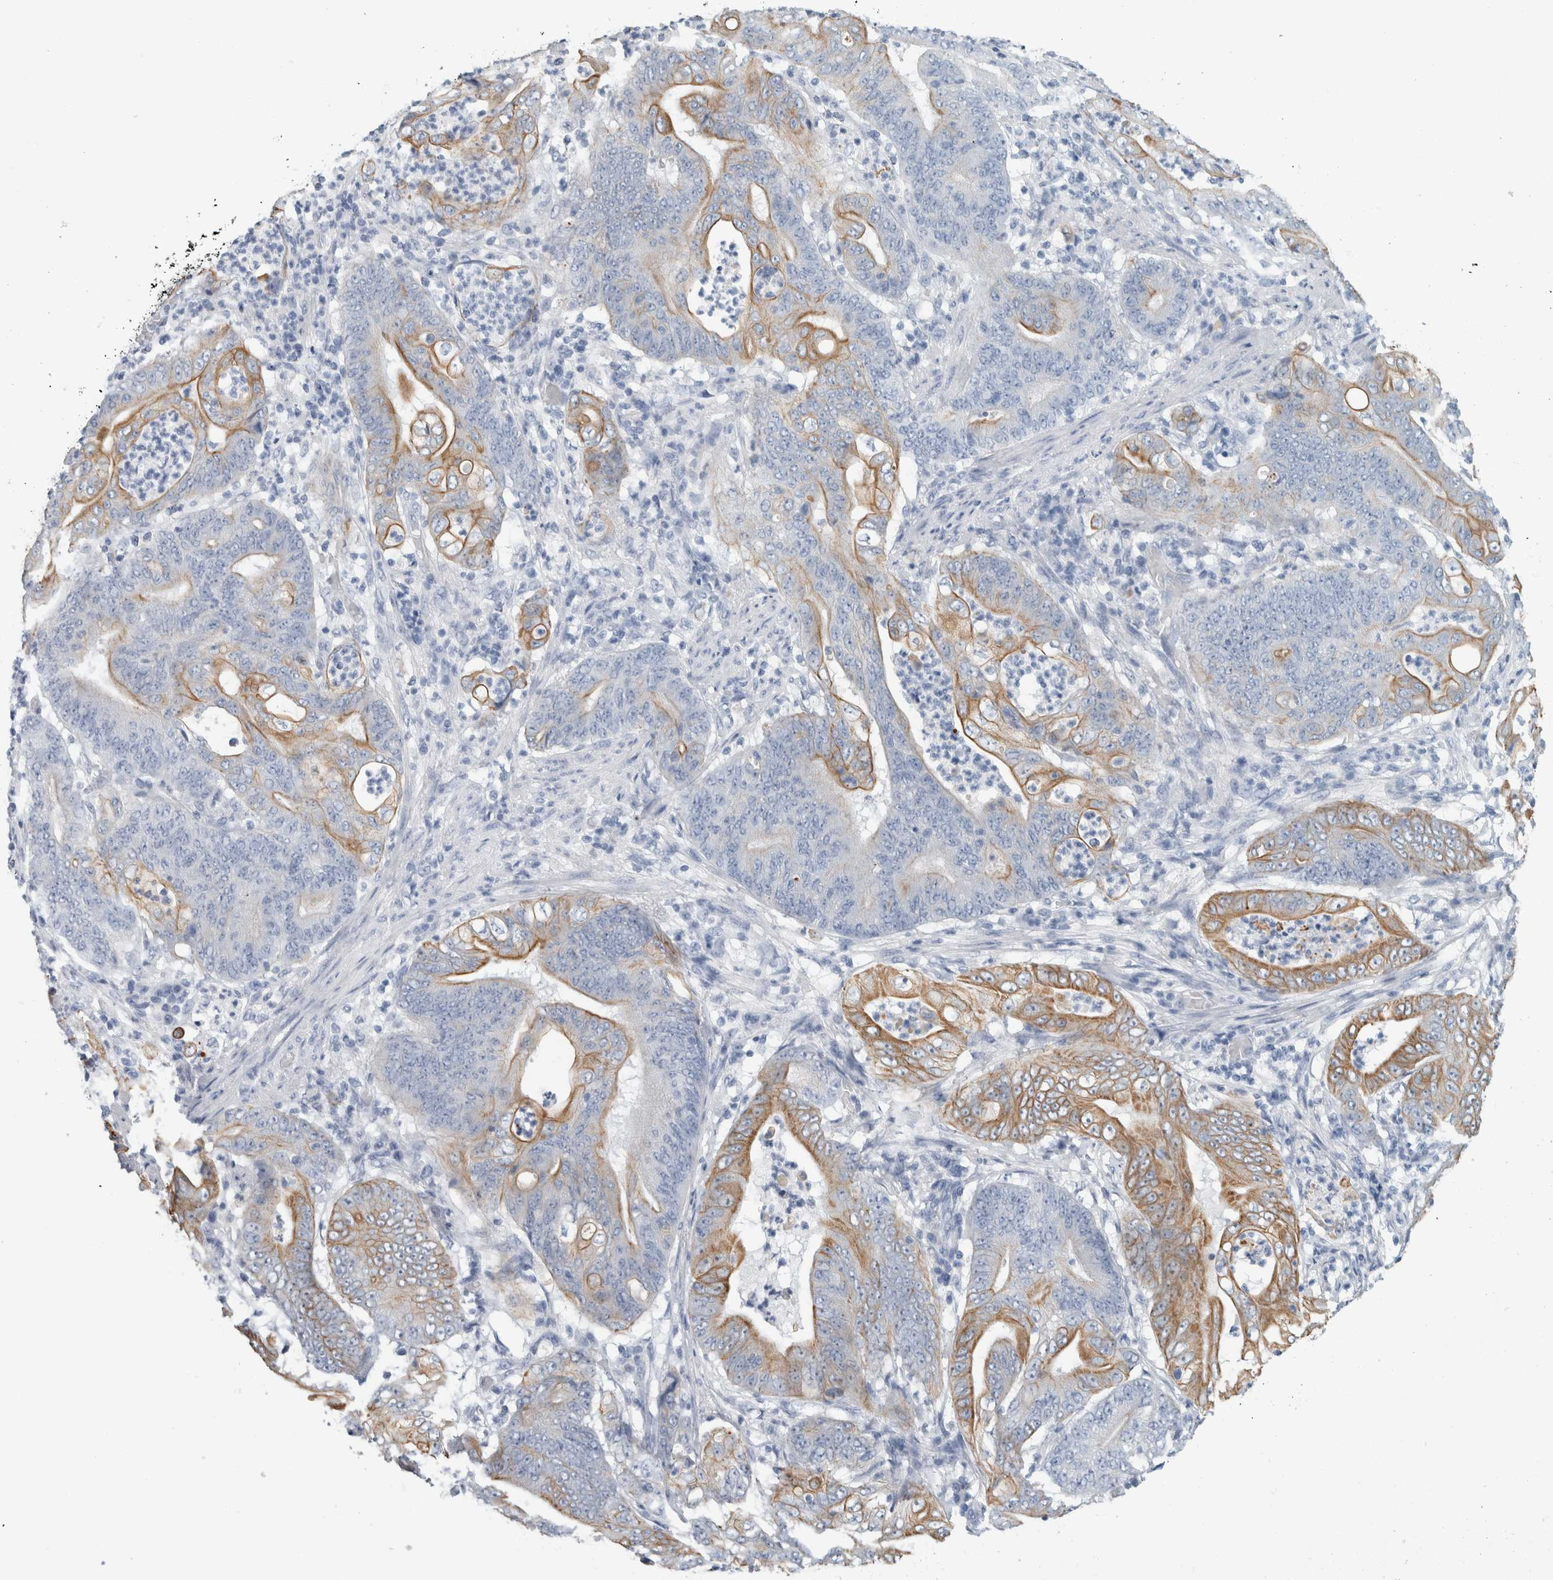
{"staining": {"intensity": "moderate", "quantity": "25%-75%", "location": "cytoplasmic/membranous"}, "tissue": "stomach cancer", "cell_type": "Tumor cells", "image_type": "cancer", "snomed": [{"axis": "morphology", "description": "Adenocarcinoma, NOS"}, {"axis": "topography", "description": "Stomach"}], "caption": "This photomicrograph displays immunohistochemistry (IHC) staining of adenocarcinoma (stomach), with medium moderate cytoplasmic/membranous staining in about 25%-75% of tumor cells.", "gene": "RPH3AL", "patient": {"sex": "female", "age": 73}}